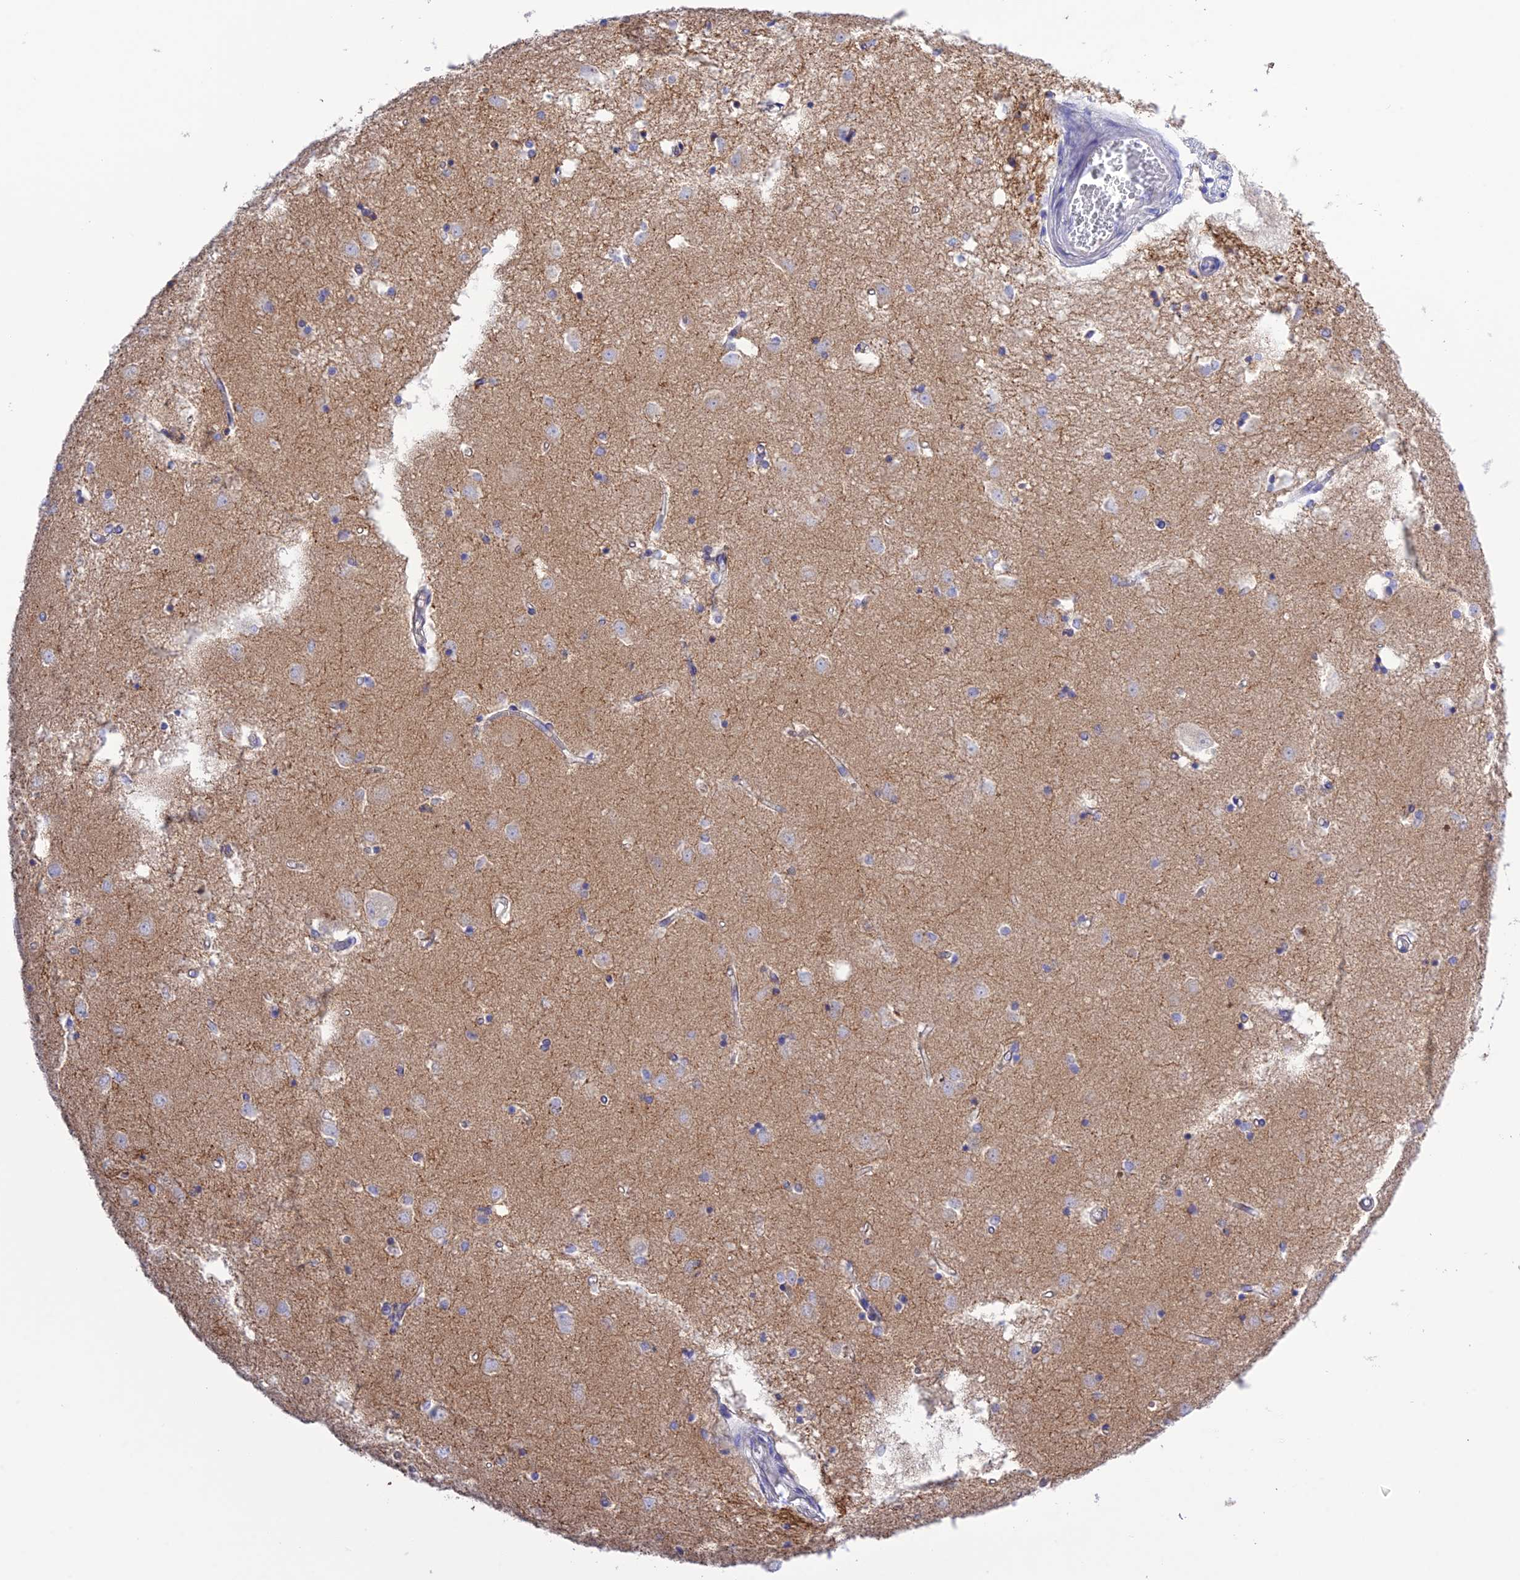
{"staining": {"intensity": "negative", "quantity": "none", "location": "none"}, "tissue": "caudate", "cell_type": "Glial cells", "image_type": "normal", "snomed": [{"axis": "morphology", "description": "Normal tissue, NOS"}, {"axis": "topography", "description": "Lateral ventricle wall"}], "caption": "Immunohistochemistry (IHC) photomicrograph of benign caudate stained for a protein (brown), which reveals no expression in glial cells.", "gene": "CHSY3", "patient": {"sex": "male", "age": 45}}